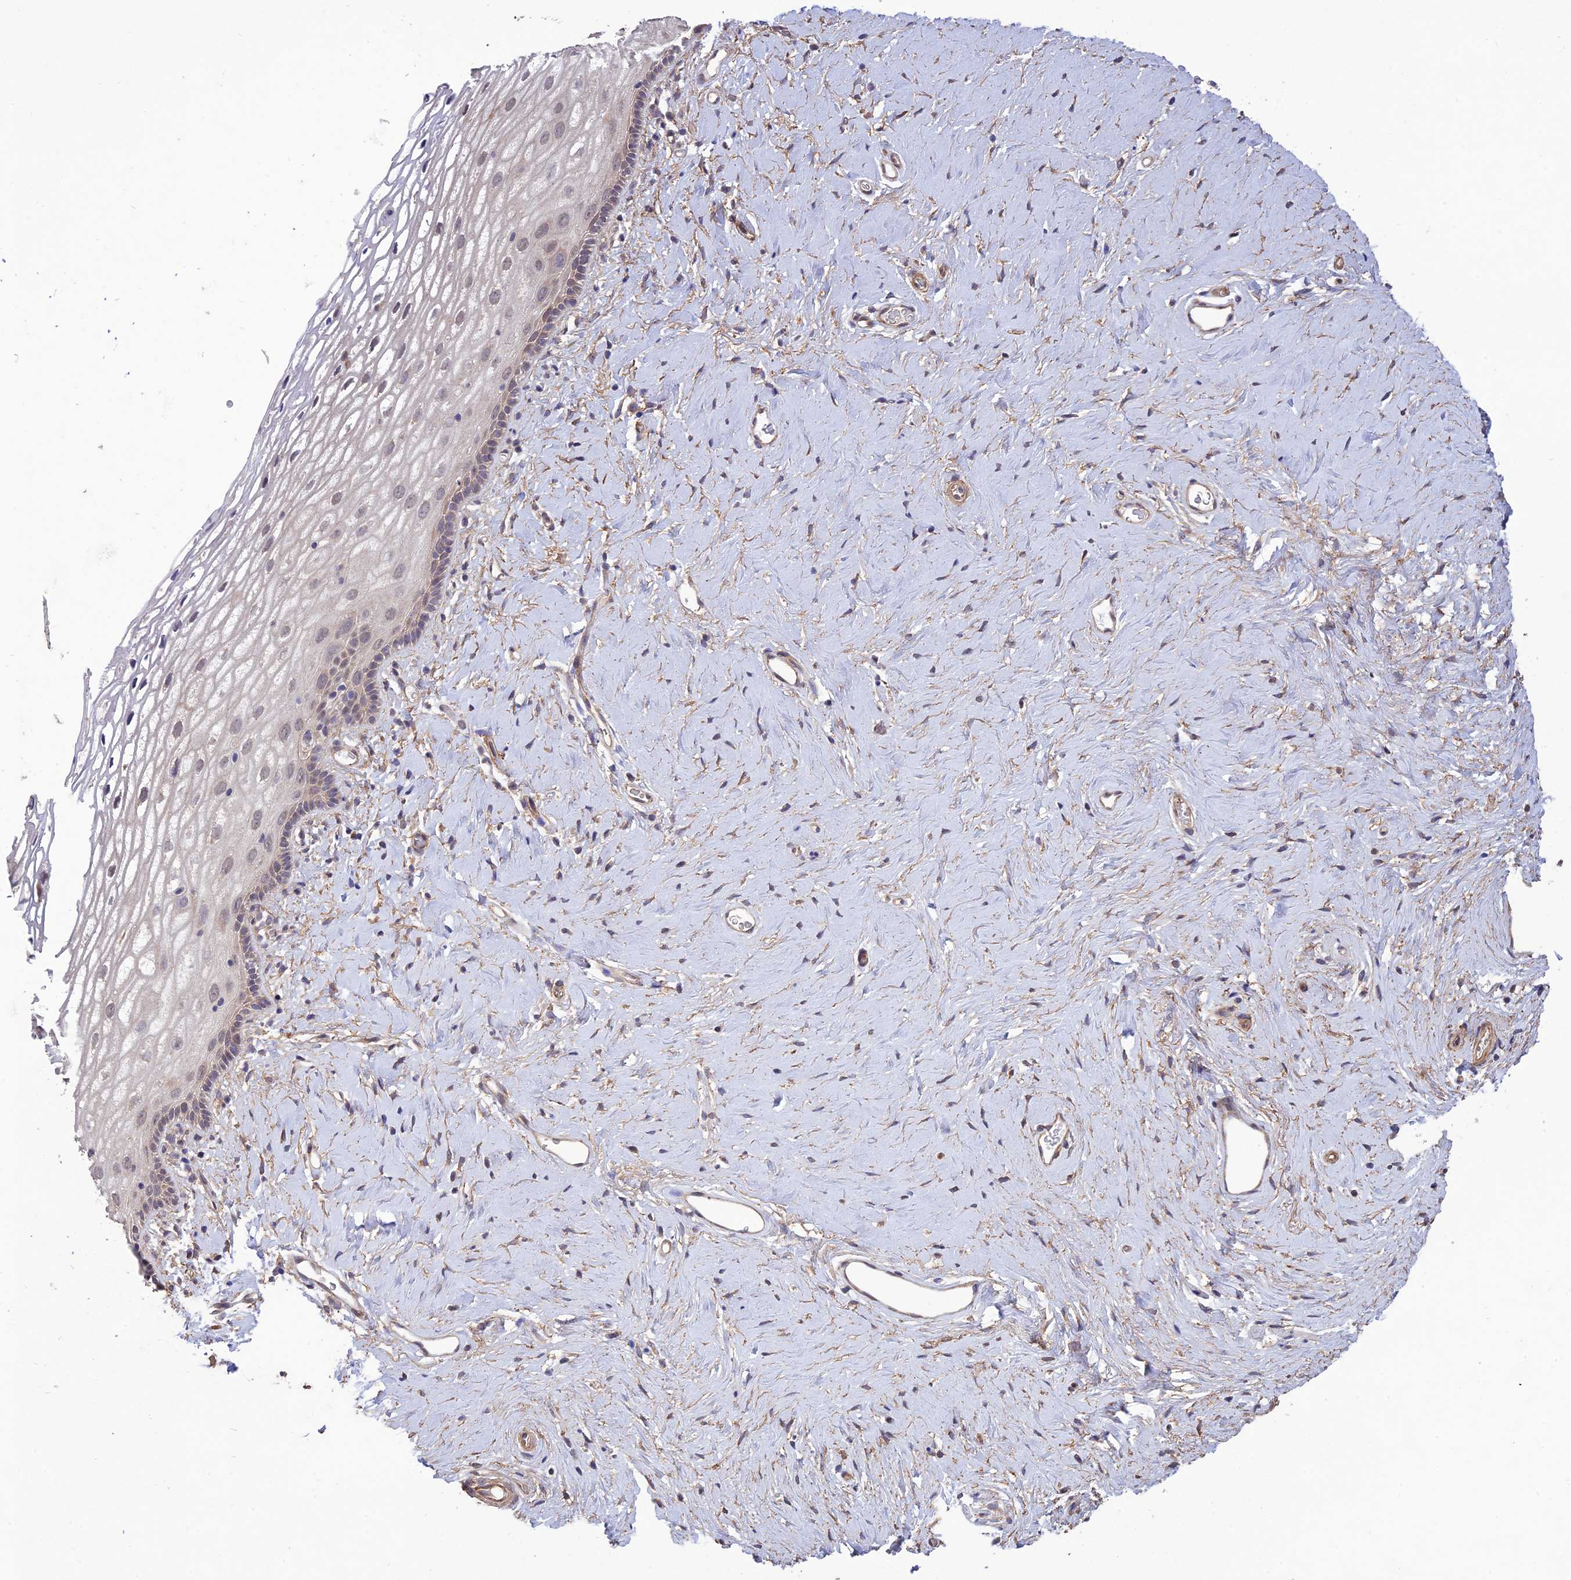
{"staining": {"intensity": "weak", "quantity": "25%-75%", "location": "nuclear"}, "tissue": "vagina", "cell_type": "Squamous epithelial cells", "image_type": "normal", "snomed": [{"axis": "morphology", "description": "Normal tissue, NOS"}, {"axis": "morphology", "description": "Adenocarcinoma, NOS"}, {"axis": "topography", "description": "Rectum"}, {"axis": "topography", "description": "Vagina"}], "caption": "A histopathology image of human vagina stained for a protein demonstrates weak nuclear brown staining in squamous epithelial cells.", "gene": "PAGR1", "patient": {"sex": "female", "age": 71}}